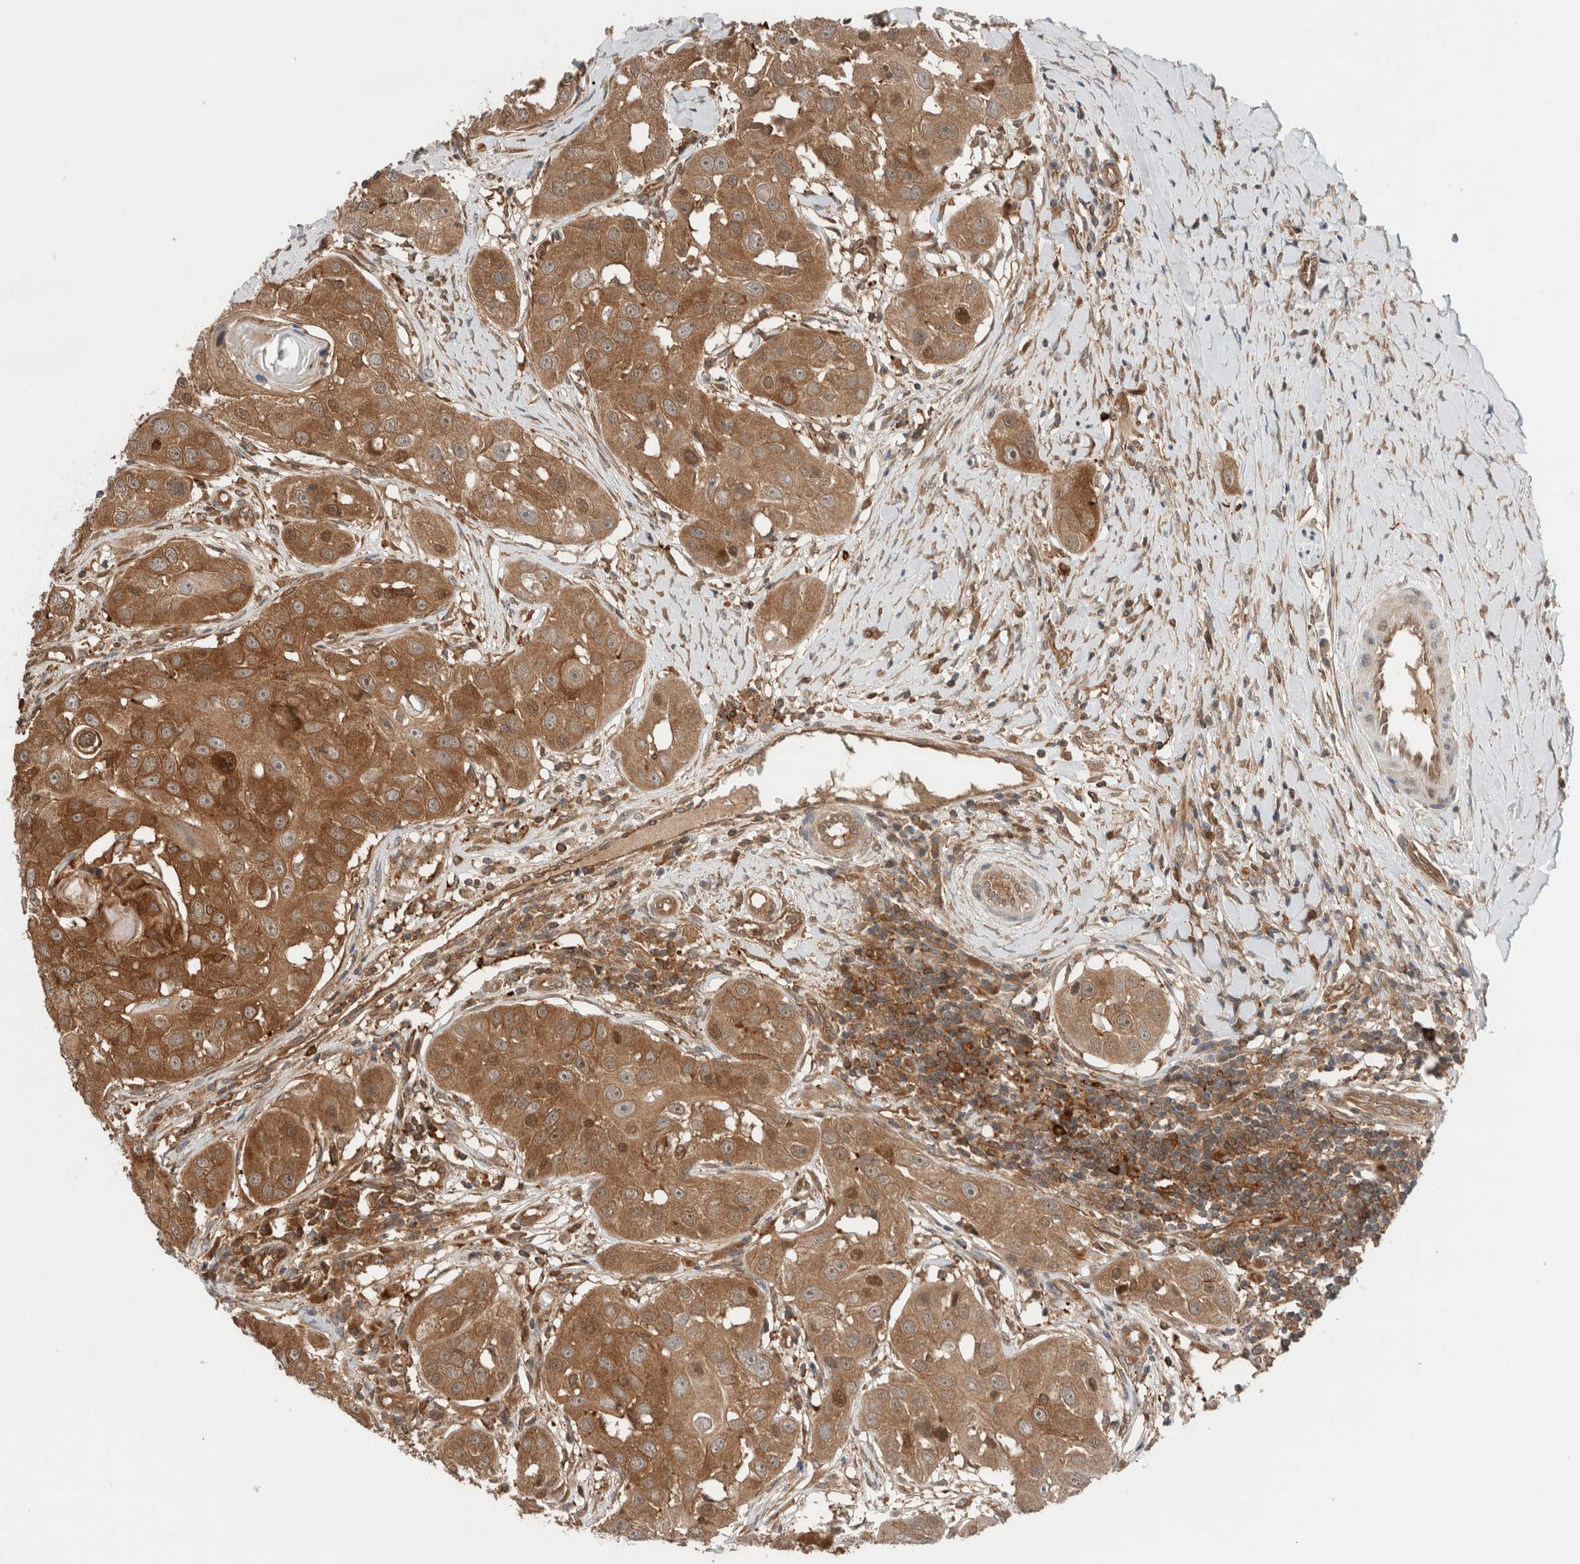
{"staining": {"intensity": "moderate", "quantity": ">75%", "location": "cytoplasmic/membranous,nuclear"}, "tissue": "head and neck cancer", "cell_type": "Tumor cells", "image_type": "cancer", "snomed": [{"axis": "morphology", "description": "Normal tissue, NOS"}, {"axis": "morphology", "description": "Squamous cell carcinoma, NOS"}, {"axis": "topography", "description": "Skeletal muscle"}, {"axis": "topography", "description": "Head-Neck"}], "caption": "Head and neck cancer (squamous cell carcinoma) stained for a protein (brown) shows moderate cytoplasmic/membranous and nuclear positive expression in approximately >75% of tumor cells.", "gene": "XPNPEP1", "patient": {"sex": "male", "age": 51}}